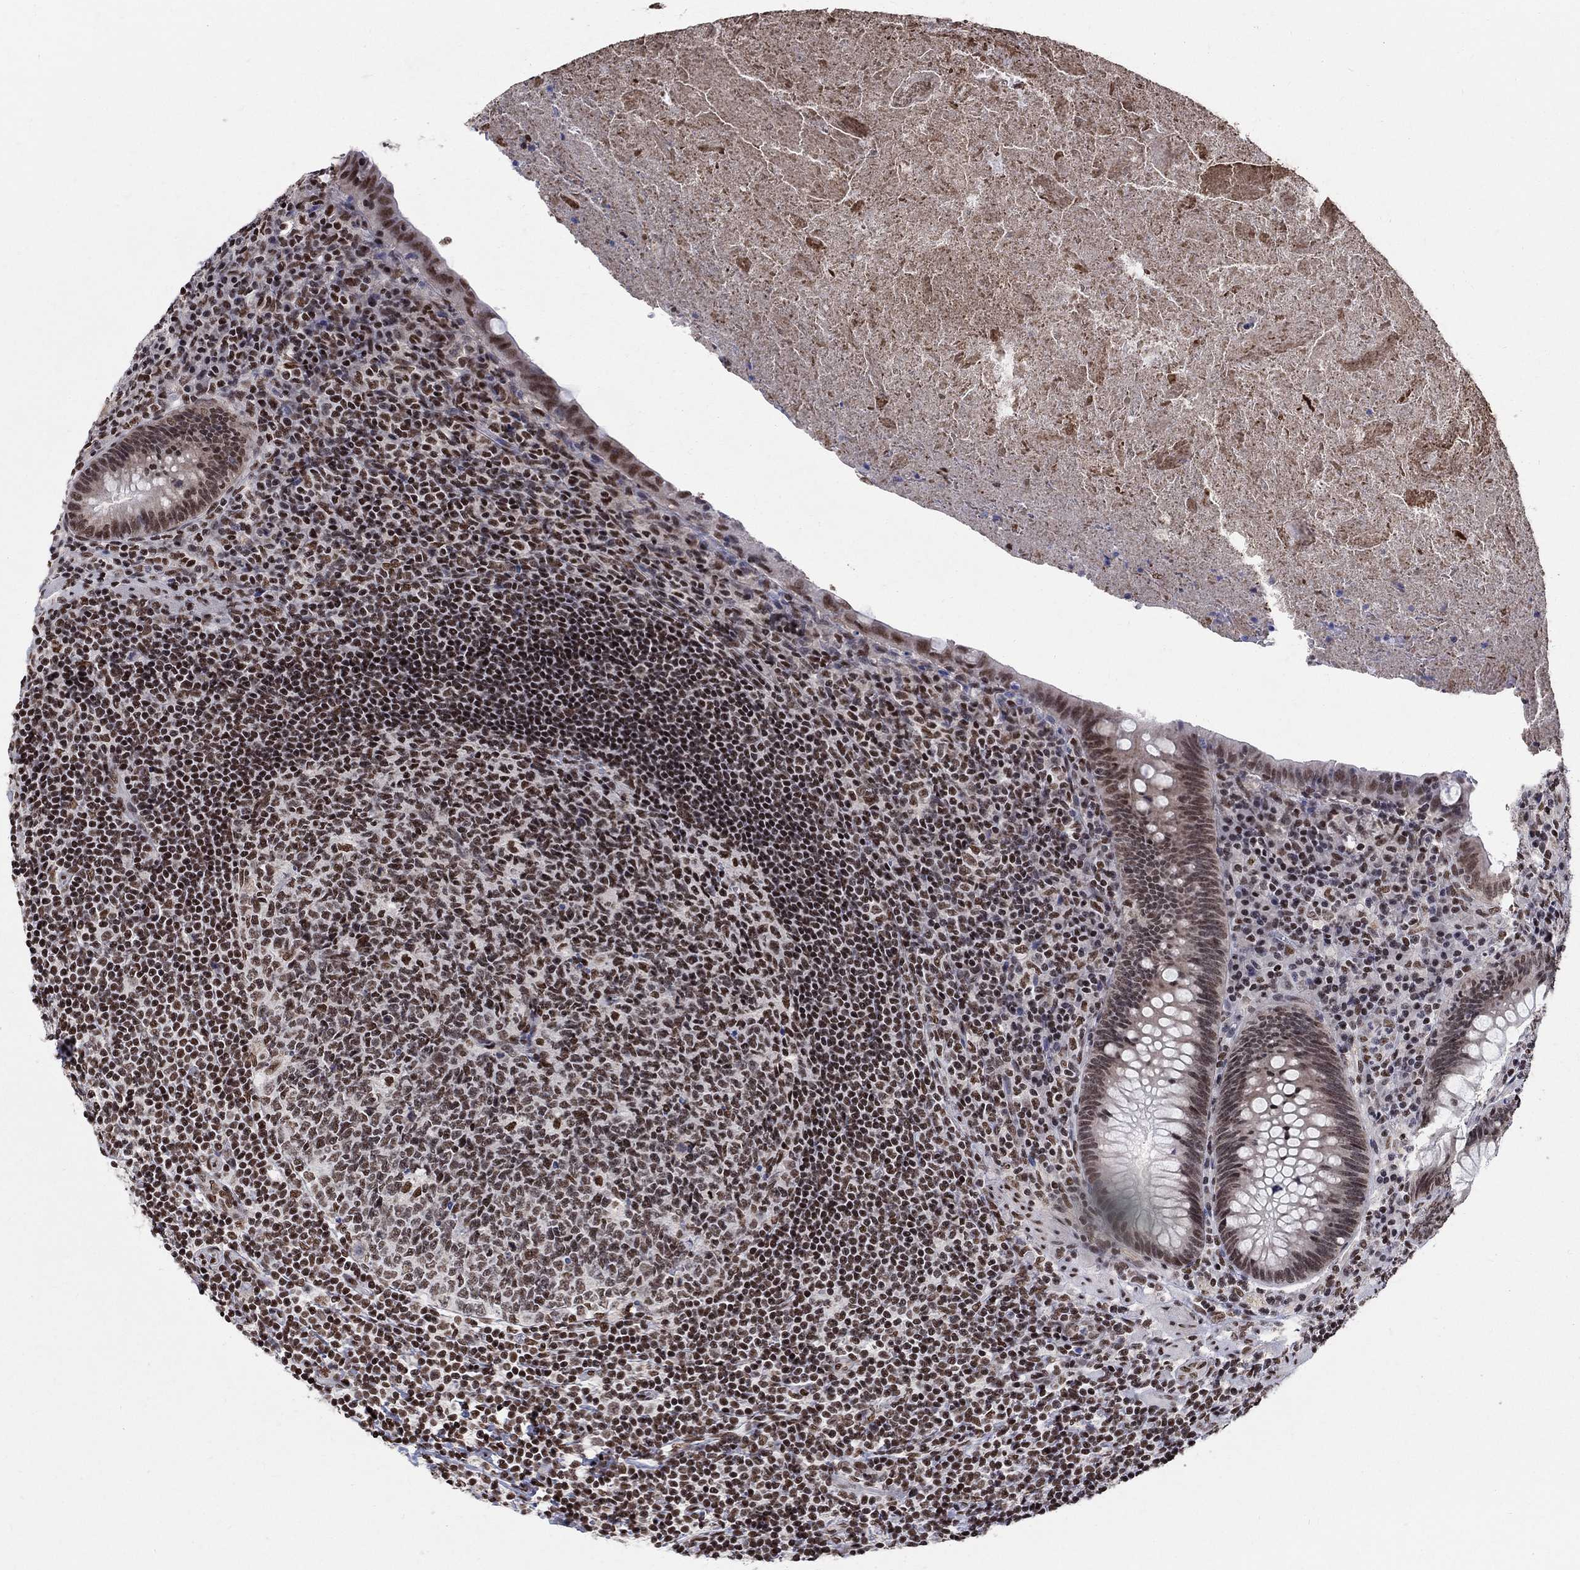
{"staining": {"intensity": "moderate", "quantity": "25%-75%", "location": "nuclear"}, "tissue": "appendix", "cell_type": "Glandular cells", "image_type": "normal", "snomed": [{"axis": "morphology", "description": "Normal tissue, NOS"}, {"axis": "topography", "description": "Appendix"}], "caption": "Immunohistochemistry histopathology image of normal appendix: human appendix stained using immunohistochemistry (IHC) displays medium levels of moderate protein expression localized specifically in the nuclear of glandular cells, appearing as a nuclear brown color.", "gene": "FBXO16", "patient": {"sex": "male", "age": 47}}